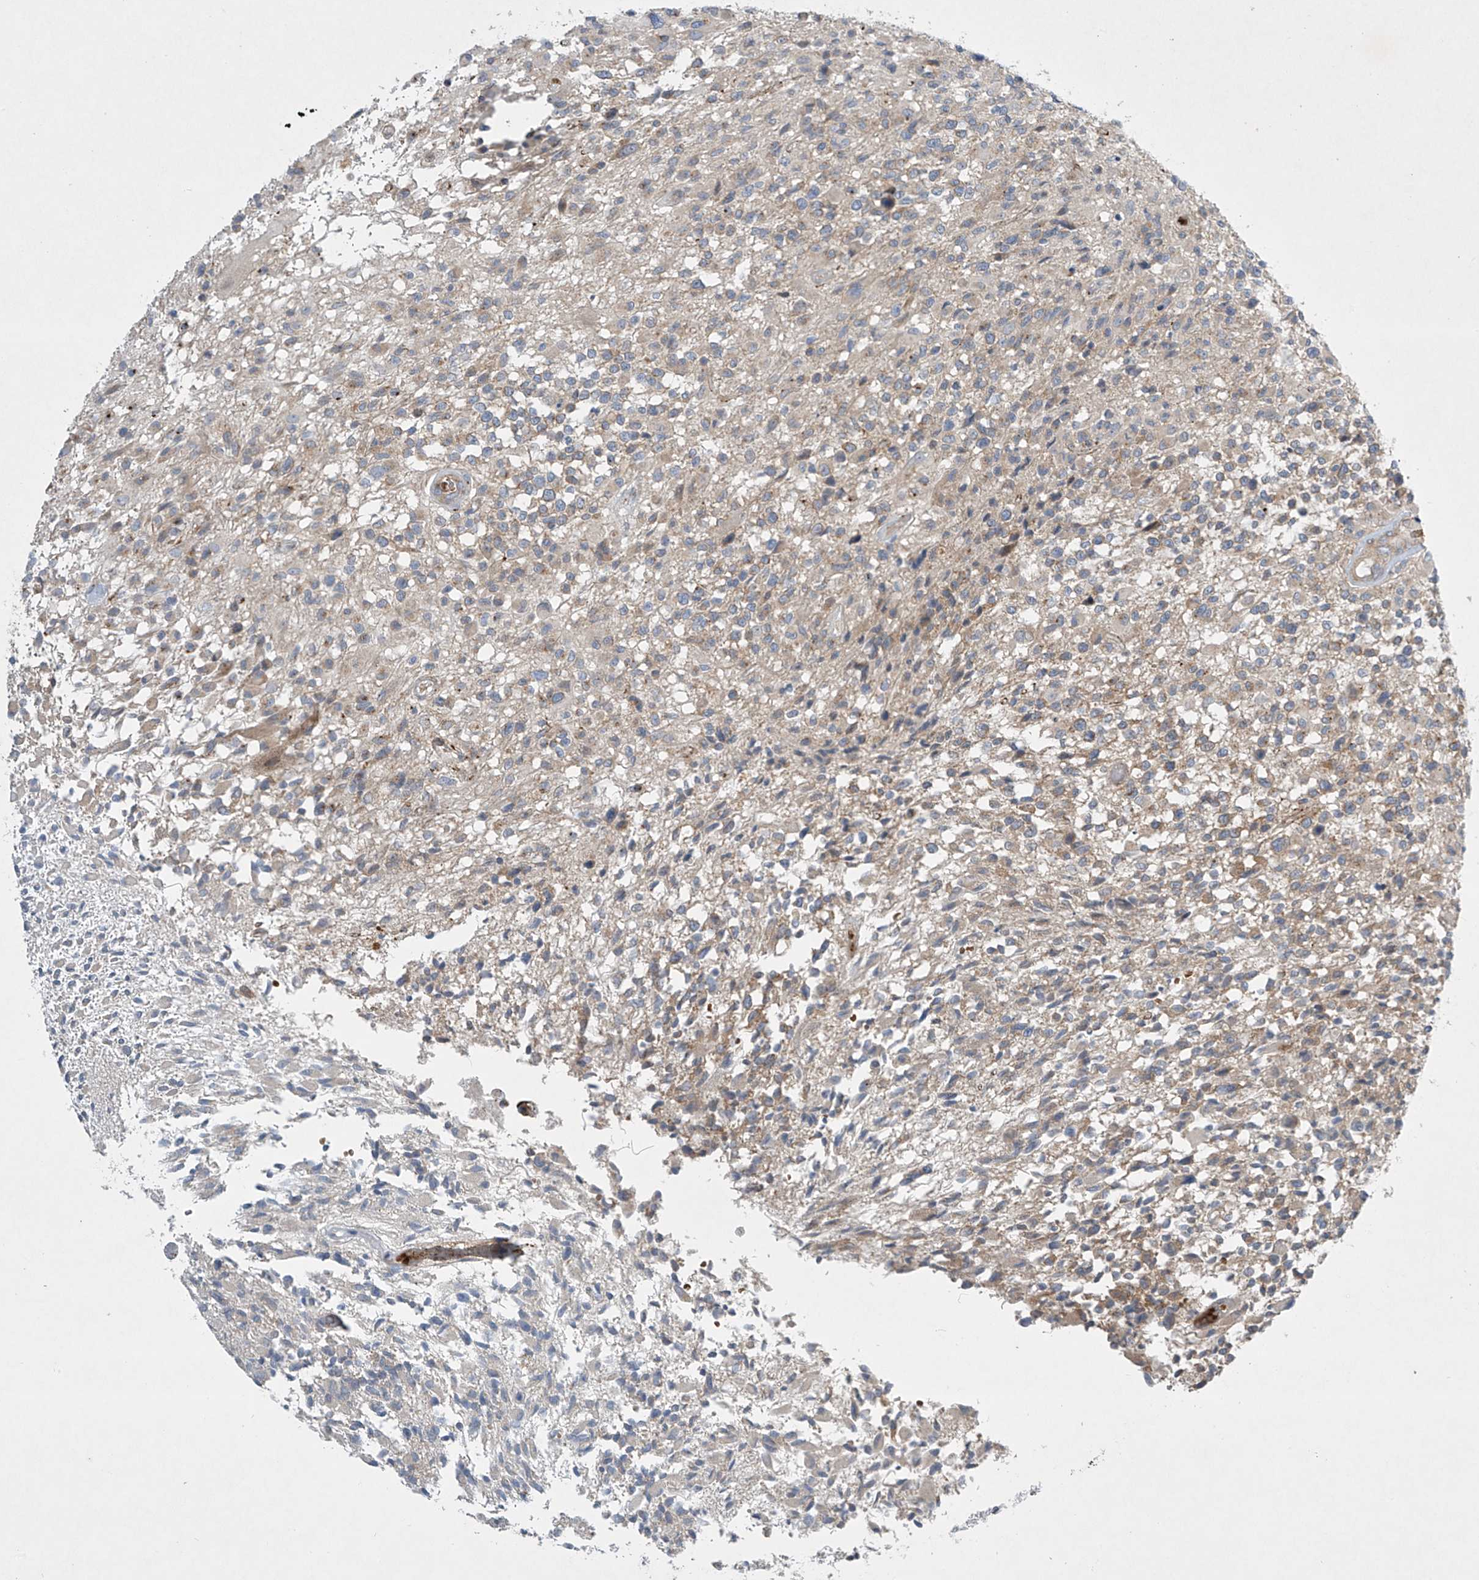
{"staining": {"intensity": "moderate", "quantity": "<25%", "location": "cytoplasmic/membranous"}, "tissue": "glioma", "cell_type": "Tumor cells", "image_type": "cancer", "snomed": [{"axis": "morphology", "description": "Glioma, malignant, High grade"}, {"axis": "morphology", "description": "Glioblastoma, NOS"}, {"axis": "topography", "description": "Brain"}], "caption": "The image demonstrates immunohistochemical staining of malignant high-grade glioma. There is moderate cytoplasmic/membranous staining is appreciated in about <25% of tumor cells.", "gene": "TJAP1", "patient": {"sex": "male", "age": 60}}